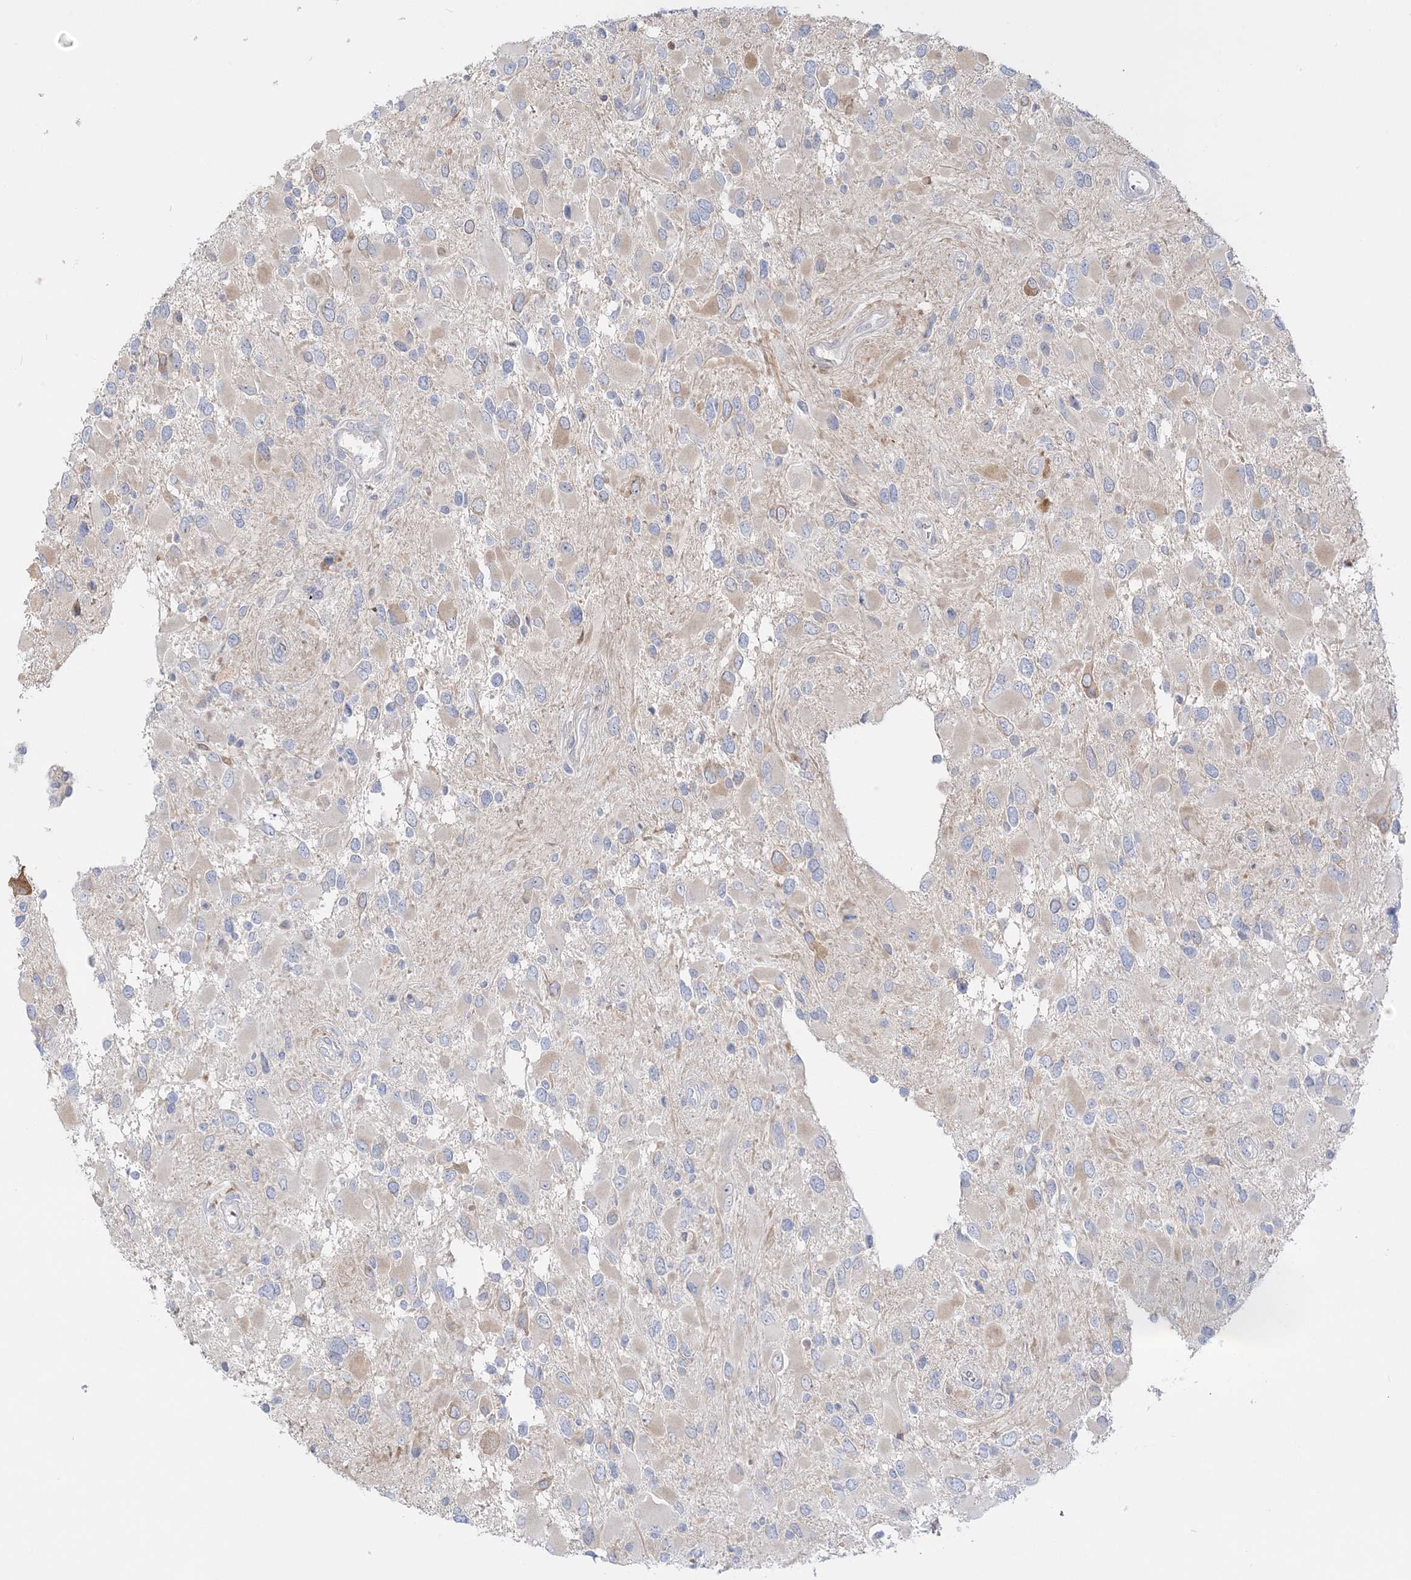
{"staining": {"intensity": "weak", "quantity": "<25%", "location": "cytoplasmic/membranous"}, "tissue": "glioma", "cell_type": "Tumor cells", "image_type": "cancer", "snomed": [{"axis": "morphology", "description": "Glioma, malignant, High grade"}, {"axis": "topography", "description": "Brain"}], "caption": "Glioma was stained to show a protein in brown. There is no significant staining in tumor cells.", "gene": "THADA", "patient": {"sex": "male", "age": 53}}